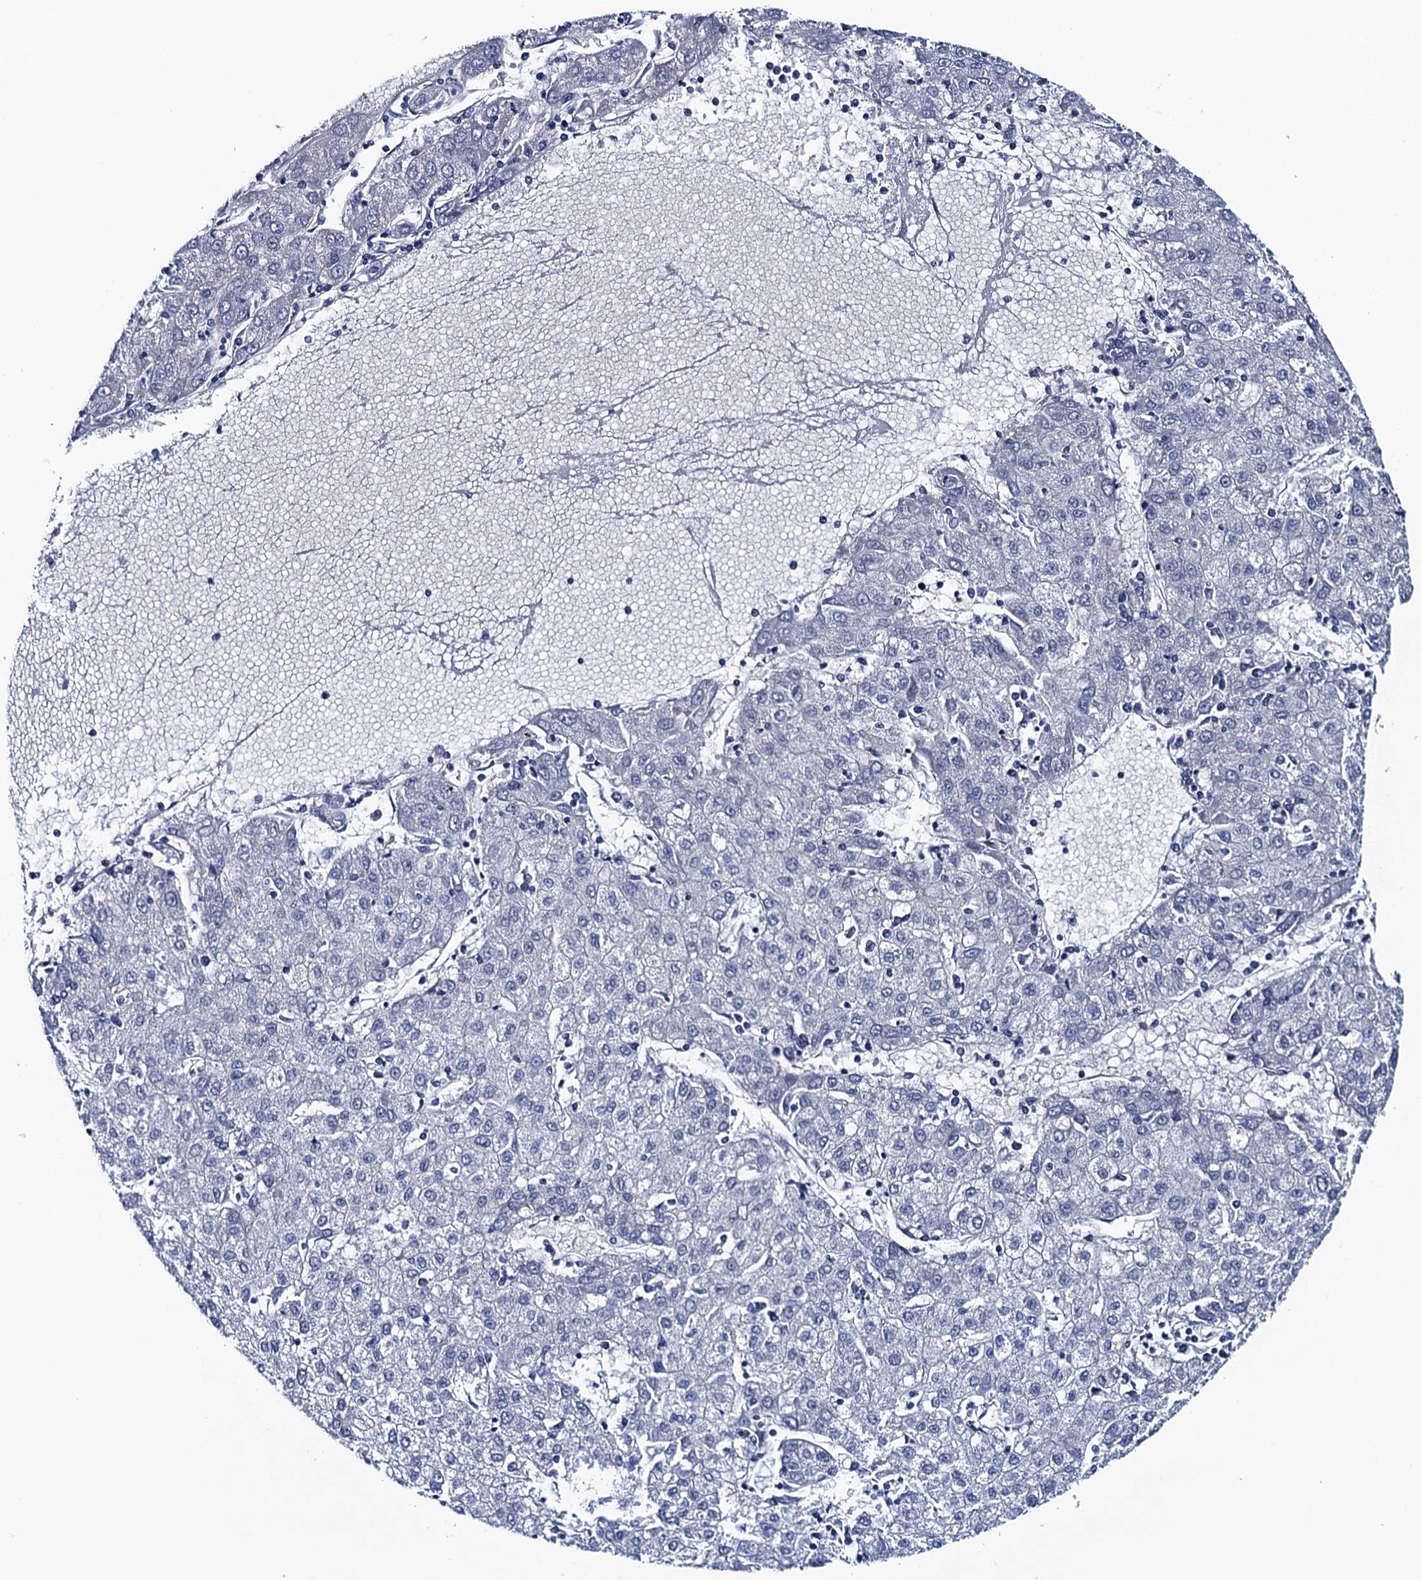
{"staining": {"intensity": "negative", "quantity": "none", "location": "none"}, "tissue": "liver cancer", "cell_type": "Tumor cells", "image_type": "cancer", "snomed": [{"axis": "morphology", "description": "Carcinoma, Hepatocellular, NOS"}, {"axis": "topography", "description": "Liver"}], "caption": "Human hepatocellular carcinoma (liver) stained for a protein using immunohistochemistry (IHC) reveals no expression in tumor cells.", "gene": "FNBP4", "patient": {"sex": "male", "age": 72}}